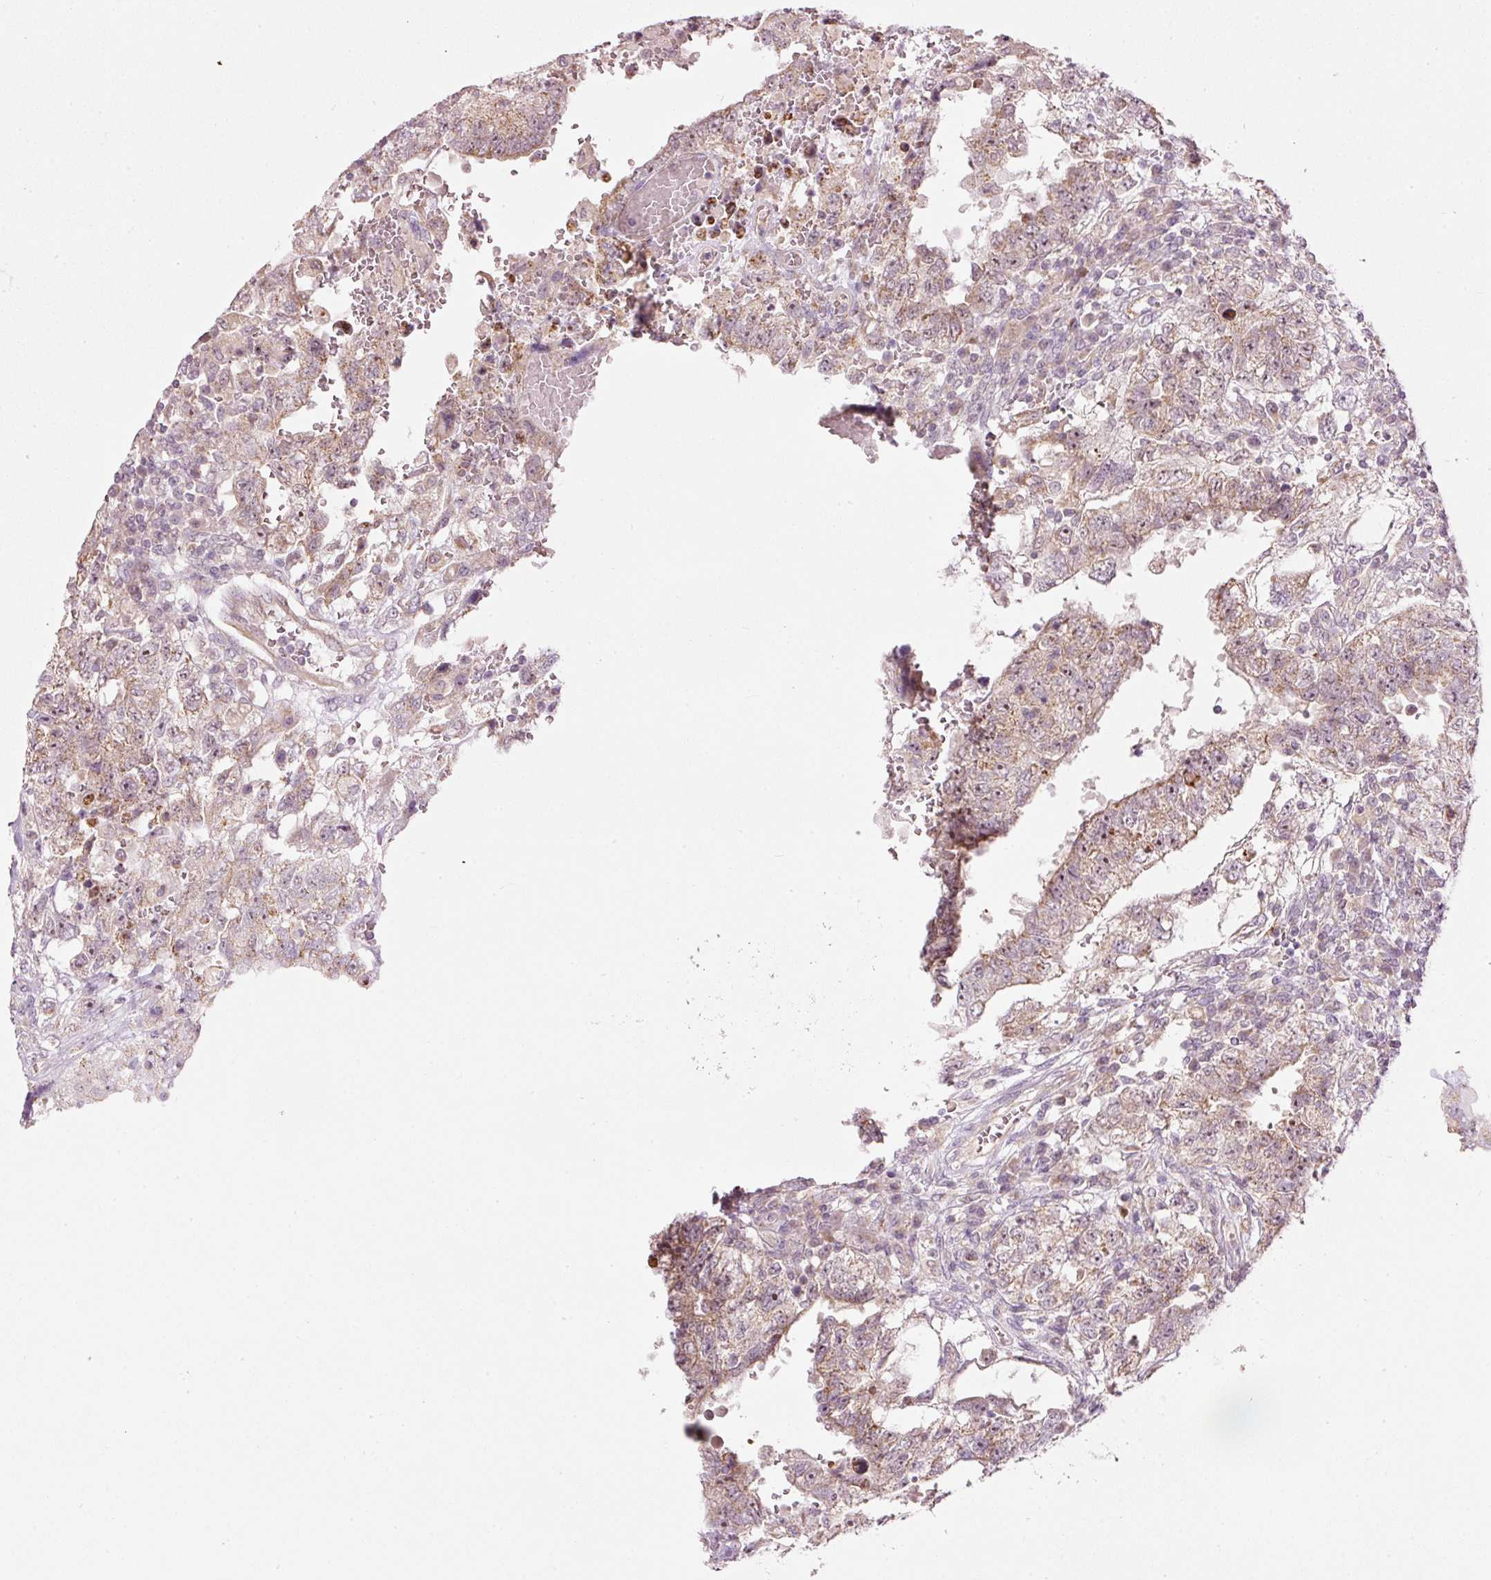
{"staining": {"intensity": "weak", "quantity": "25%-75%", "location": "cytoplasmic/membranous"}, "tissue": "testis cancer", "cell_type": "Tumor cells", "image_type": "cancer", "snomed": [{"axis": "morphology", "description": "Carcinoma, Embryonal, NOS"}, {"axis": "topography", "description": "Testis"}], "caption": "The micrograph exhibits staining of testis cancer, revealing weak cytoplasmic/membranous protein positivity (brown color) within tumor cells.", "gene": "CDC20B", "patient": {"sex": "male", "age": 26}}